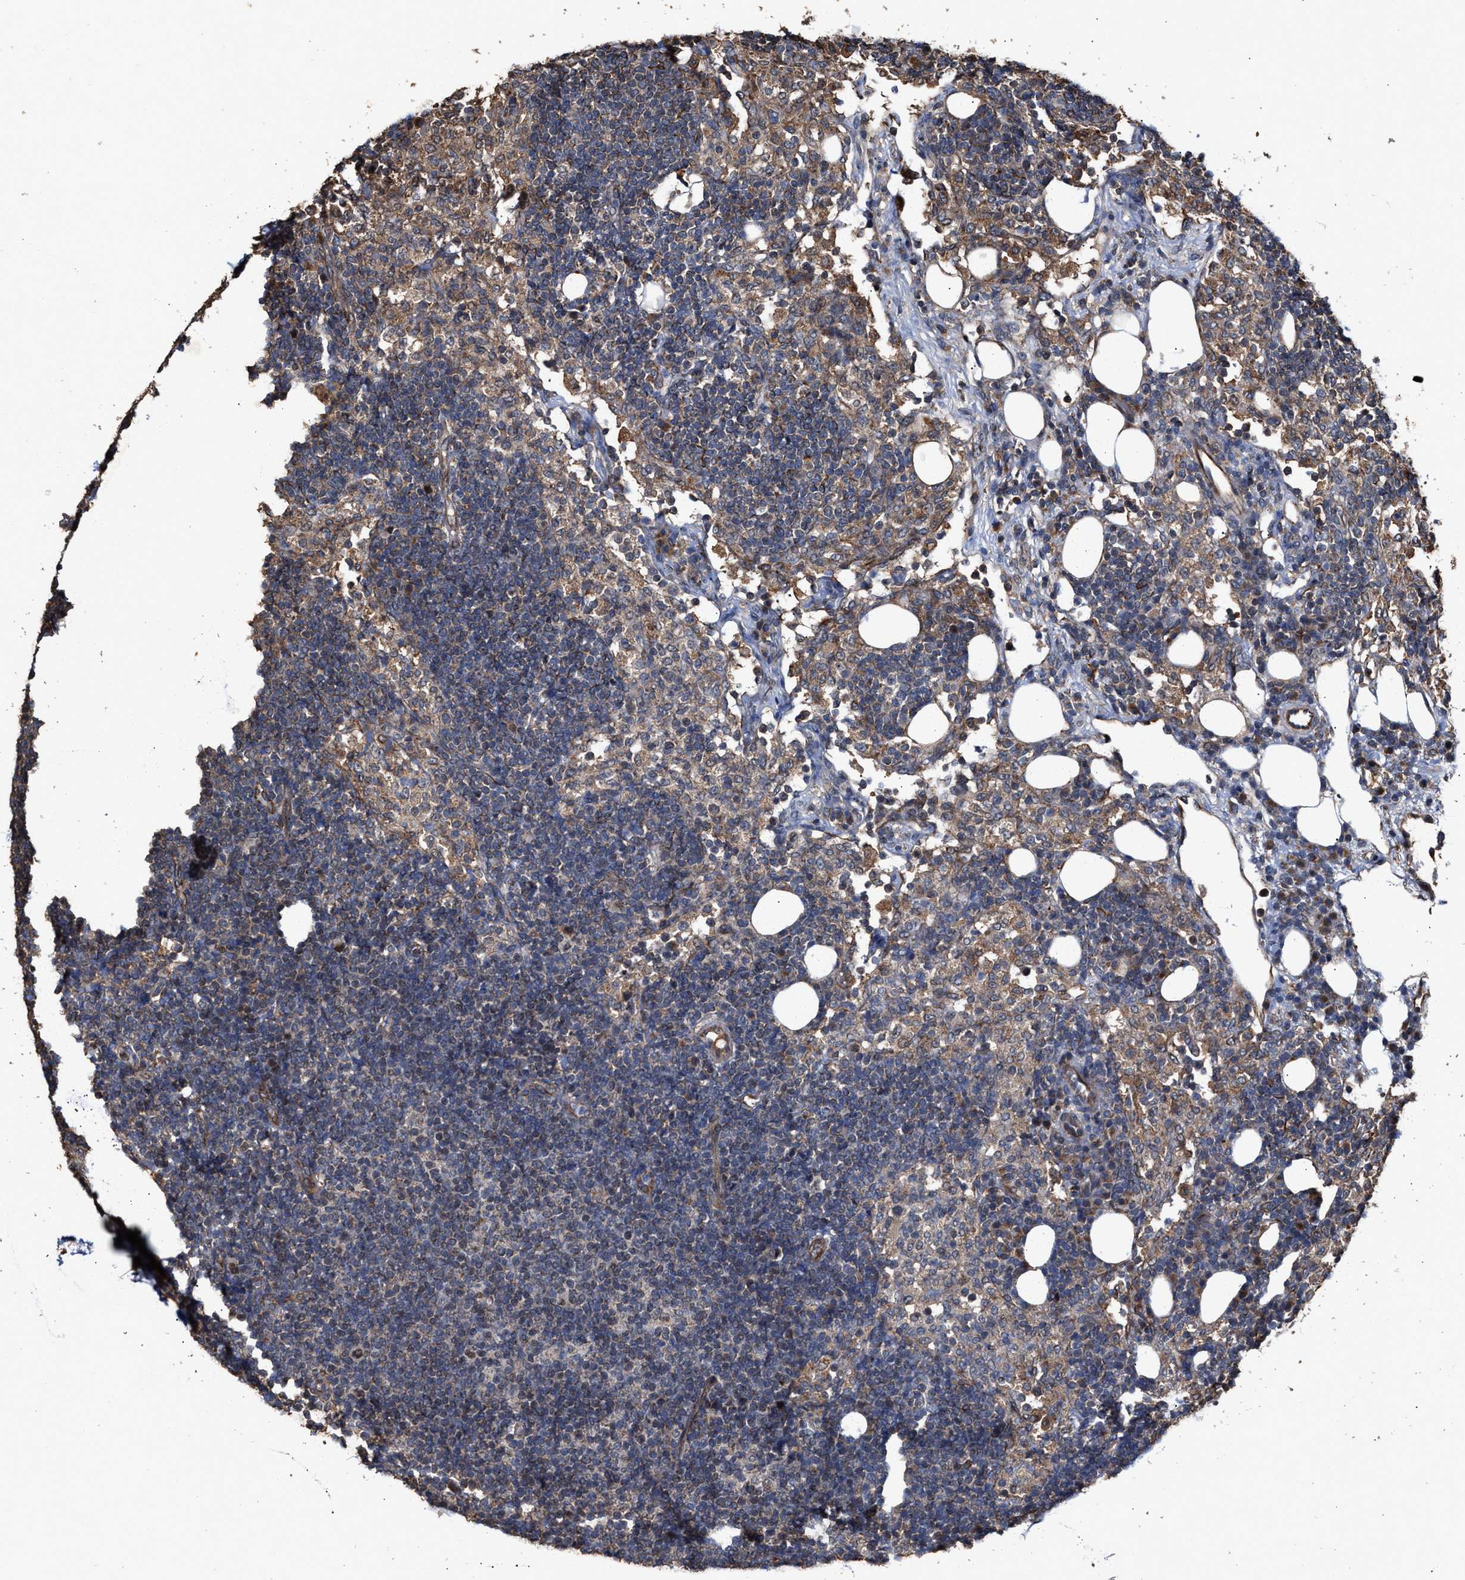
{"staining": {"intensity": "weak", "quantity": "<25%", "location": "cytoplasmic/membranous,nuclear"}, "tissue": "lymph node", "cell_type": "Germinal center cells", "image_type": "normal", "snomed": [{"axis": "morphology", "description": "Normal tissue, NOS"}, {"axis": "morphology", "description": "Carcinoid, malignant, NOS"}, {"axis": "topography", "description": "Lymph node"}], "caption": "The photomicrograph displays no significant staining in germinal center cells of lymph node.", "gene": "ZNHIT6", "patient": {"sex": "male", "age": 47}}